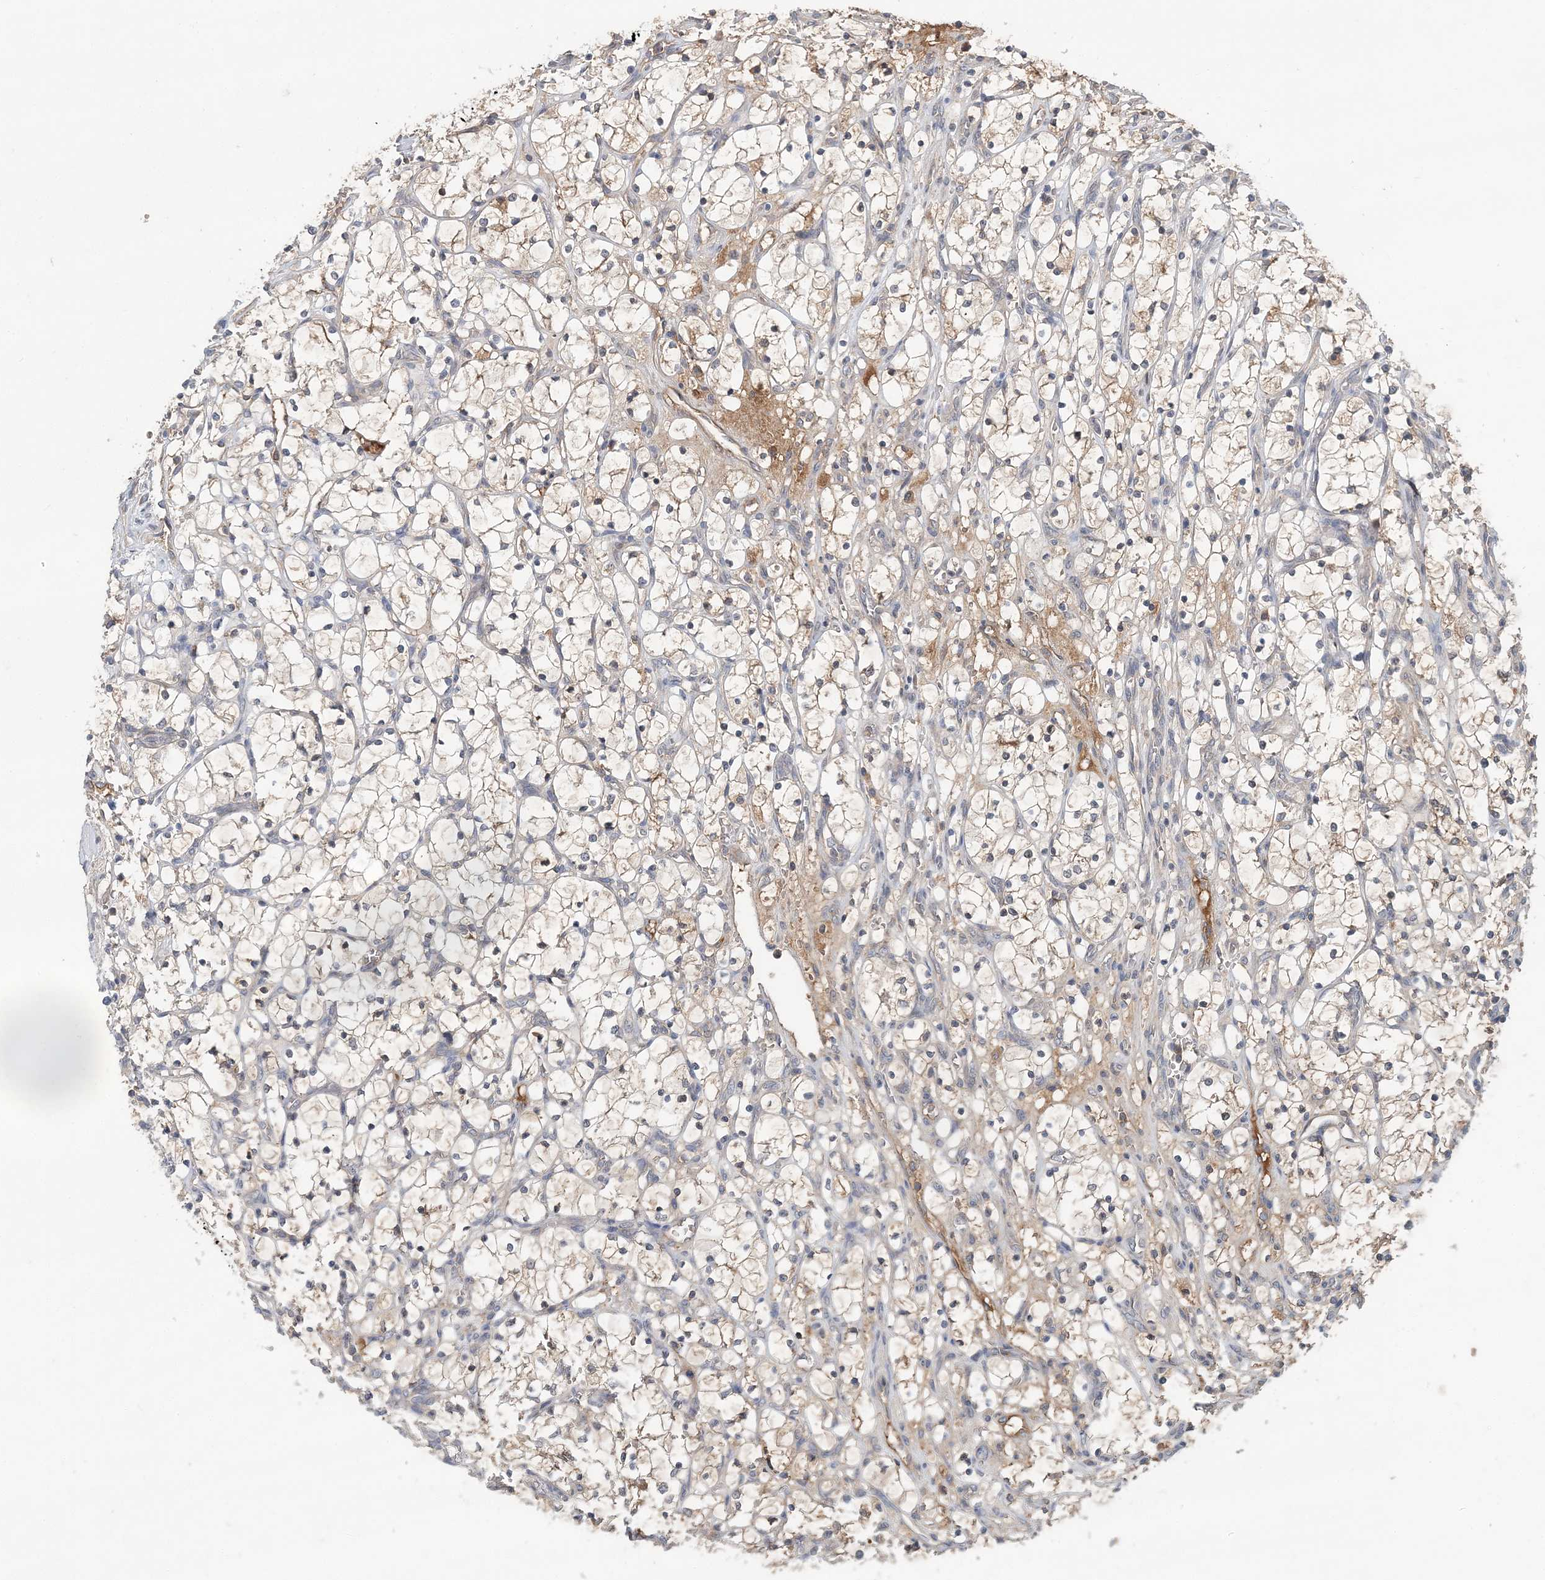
{"staining": {"intensity": "weak", "quantity": "25%-75%", "location": "cytoplasmic/membranous"}, "tissue": "renal cancer", "cell_type": "Tumor cells", "image_type": "cancer", "snomed": [{"axis": "morphology", "description": "Adenocarcinoma, NOS"}, {"axis": "topography", "description": "Kidney"}], "caption": "This is a histology image of immunohistochemistry (IHC) staining of adenocarcinoma (renal), which shows weak staining in the cytoplasmic/membranous of tumor cells.", "gene": "SYCP3", "patient": {"sex": "female", "age": 69}}